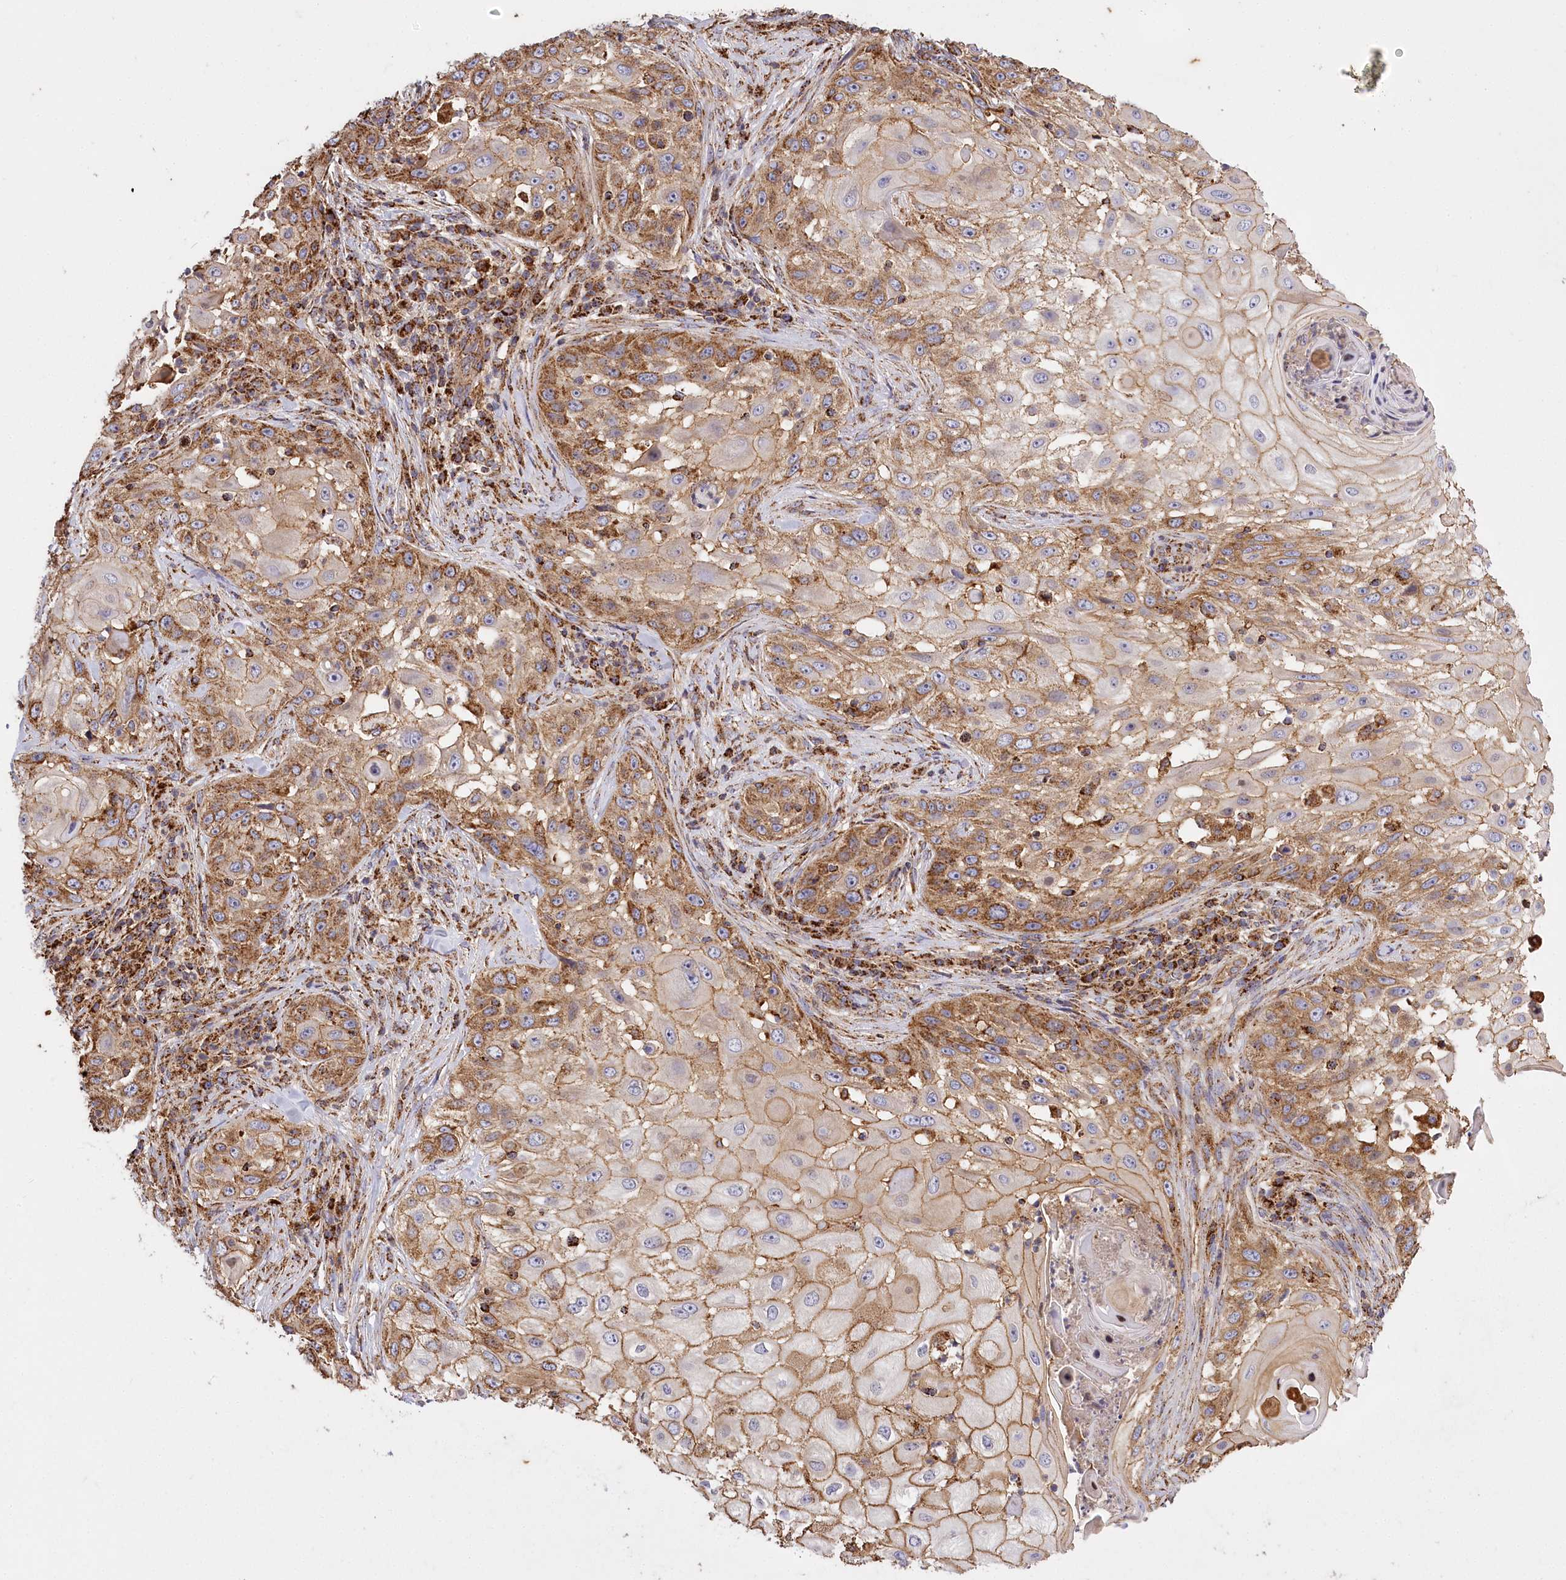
{"staining": {"intensity": "moderate", "quantity": ">75%", "location": "cytoplasmic/membranous"}, "tissue": "skin cancer", "cell_type": "Tumor cells", "image_type": "cancer", "snomed": [{"axis": "morphology", "description": "Squamous cell carcinoma, NOS"}, {"axis": "topography", "description": "Skin"}], "caption": "Immunohistochemistry histopathology image of neoplastic tissue: squamous cell carcinoma (skin) stained using immunohistochemistry (IHC) exhibits medium levels of moderate protein expression localized specifically in the cytoplasmic/membranous of tumor cells, appearing as a cytoplasmic/membranous brown color.", "gene": "CARD19", "patient": {"sex": "female", "age": 44}}